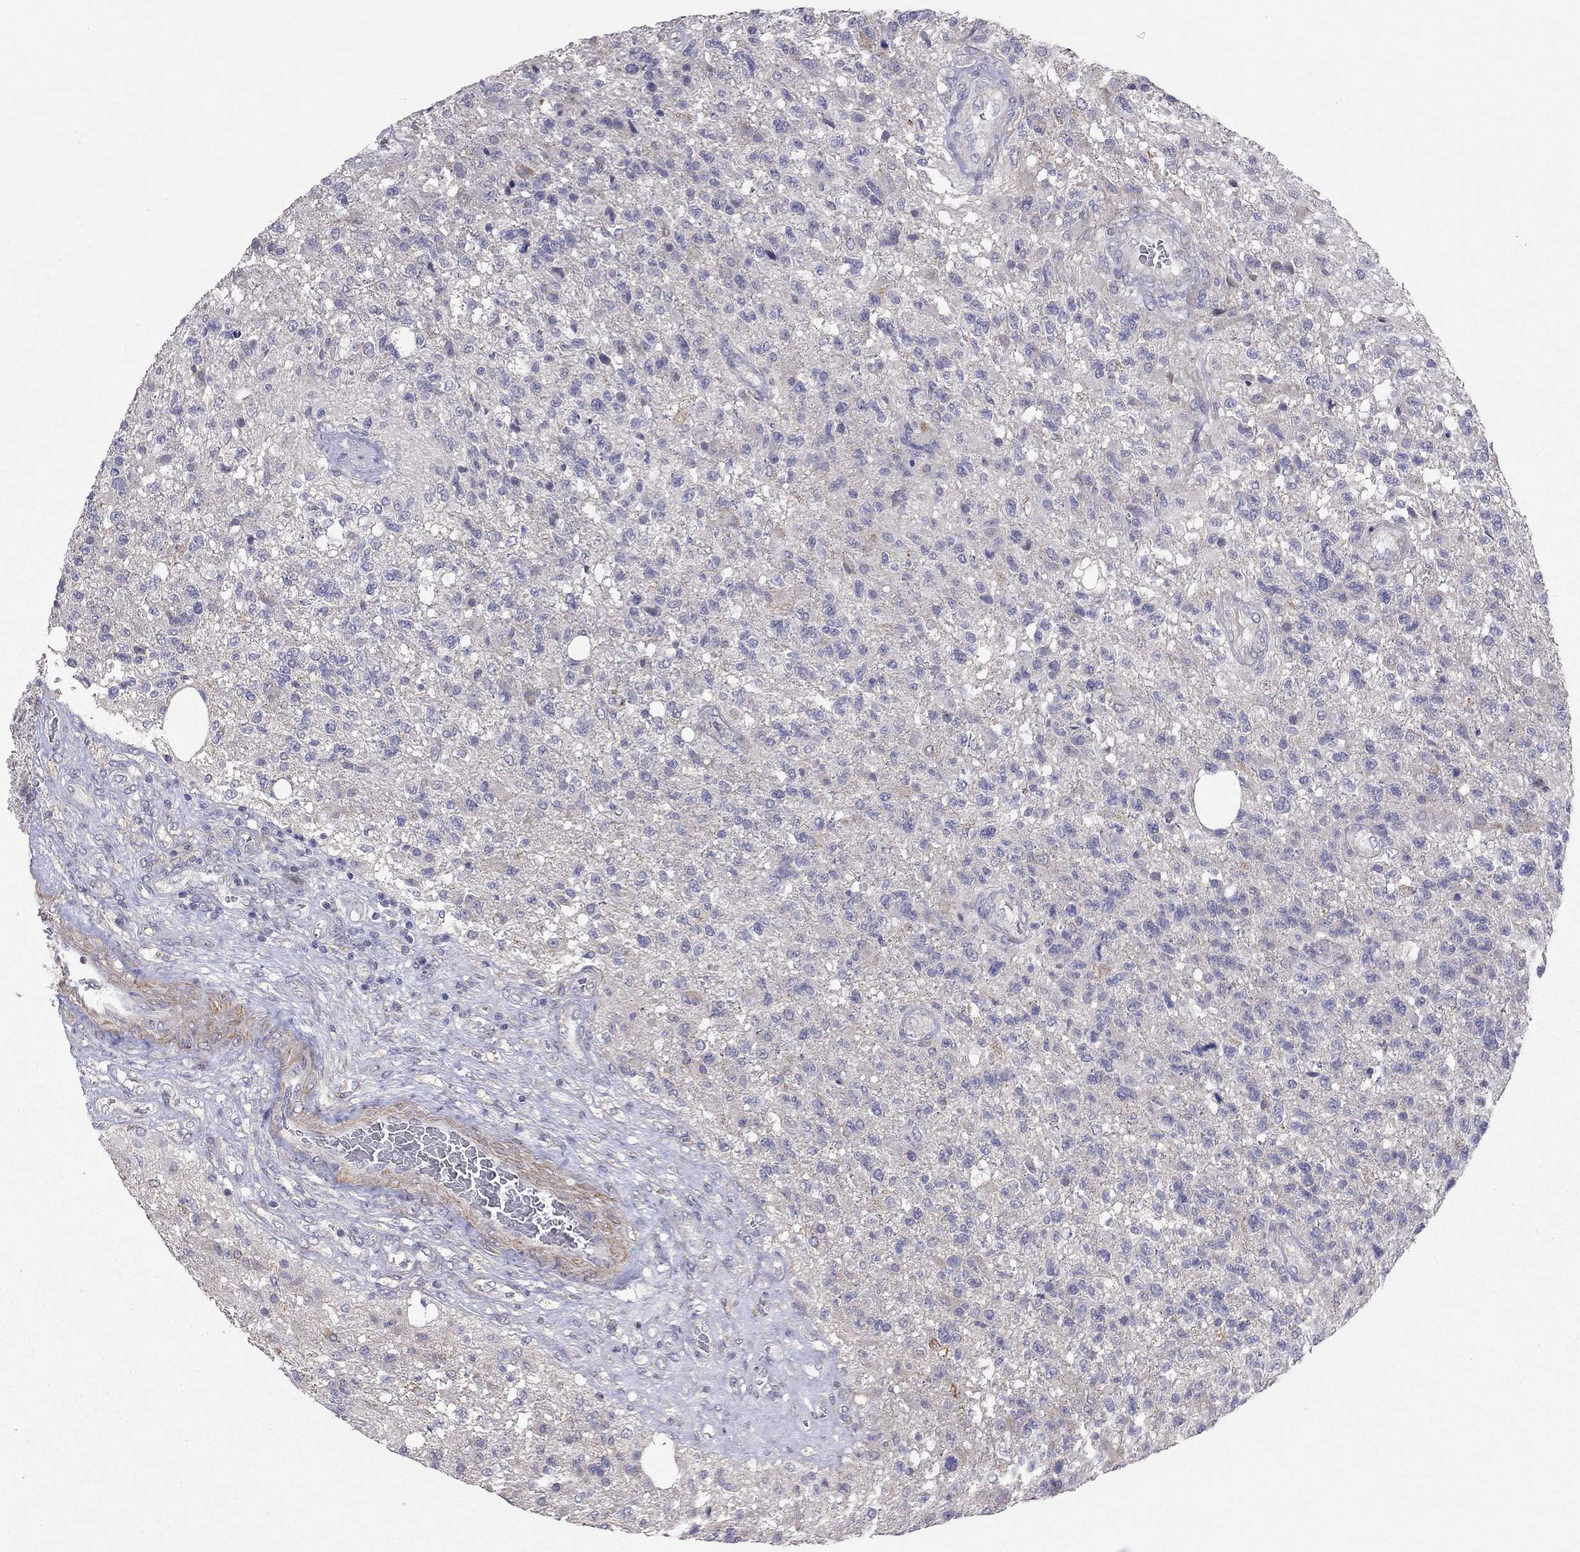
{"staining": {"intensity": "negative", "quantity": "none", "location": "none"}, "tissue": "glioma", "cell_type": "Tumor cells", "image_type": "cancer", "snomed": [{"axis": "morphology", "description": "Glioma, malignant, High grade"}, {"axis": "topography", "description": "Brain"}], "caption": "DAB (3,3'-diaminobenzidine) immunohistochemical staining of human malignant glioma (high-grade) demonstrates no significant expression in tumor cells.", "gene": "SYTL2", "patient": {"sex": "male", "age": 56}}